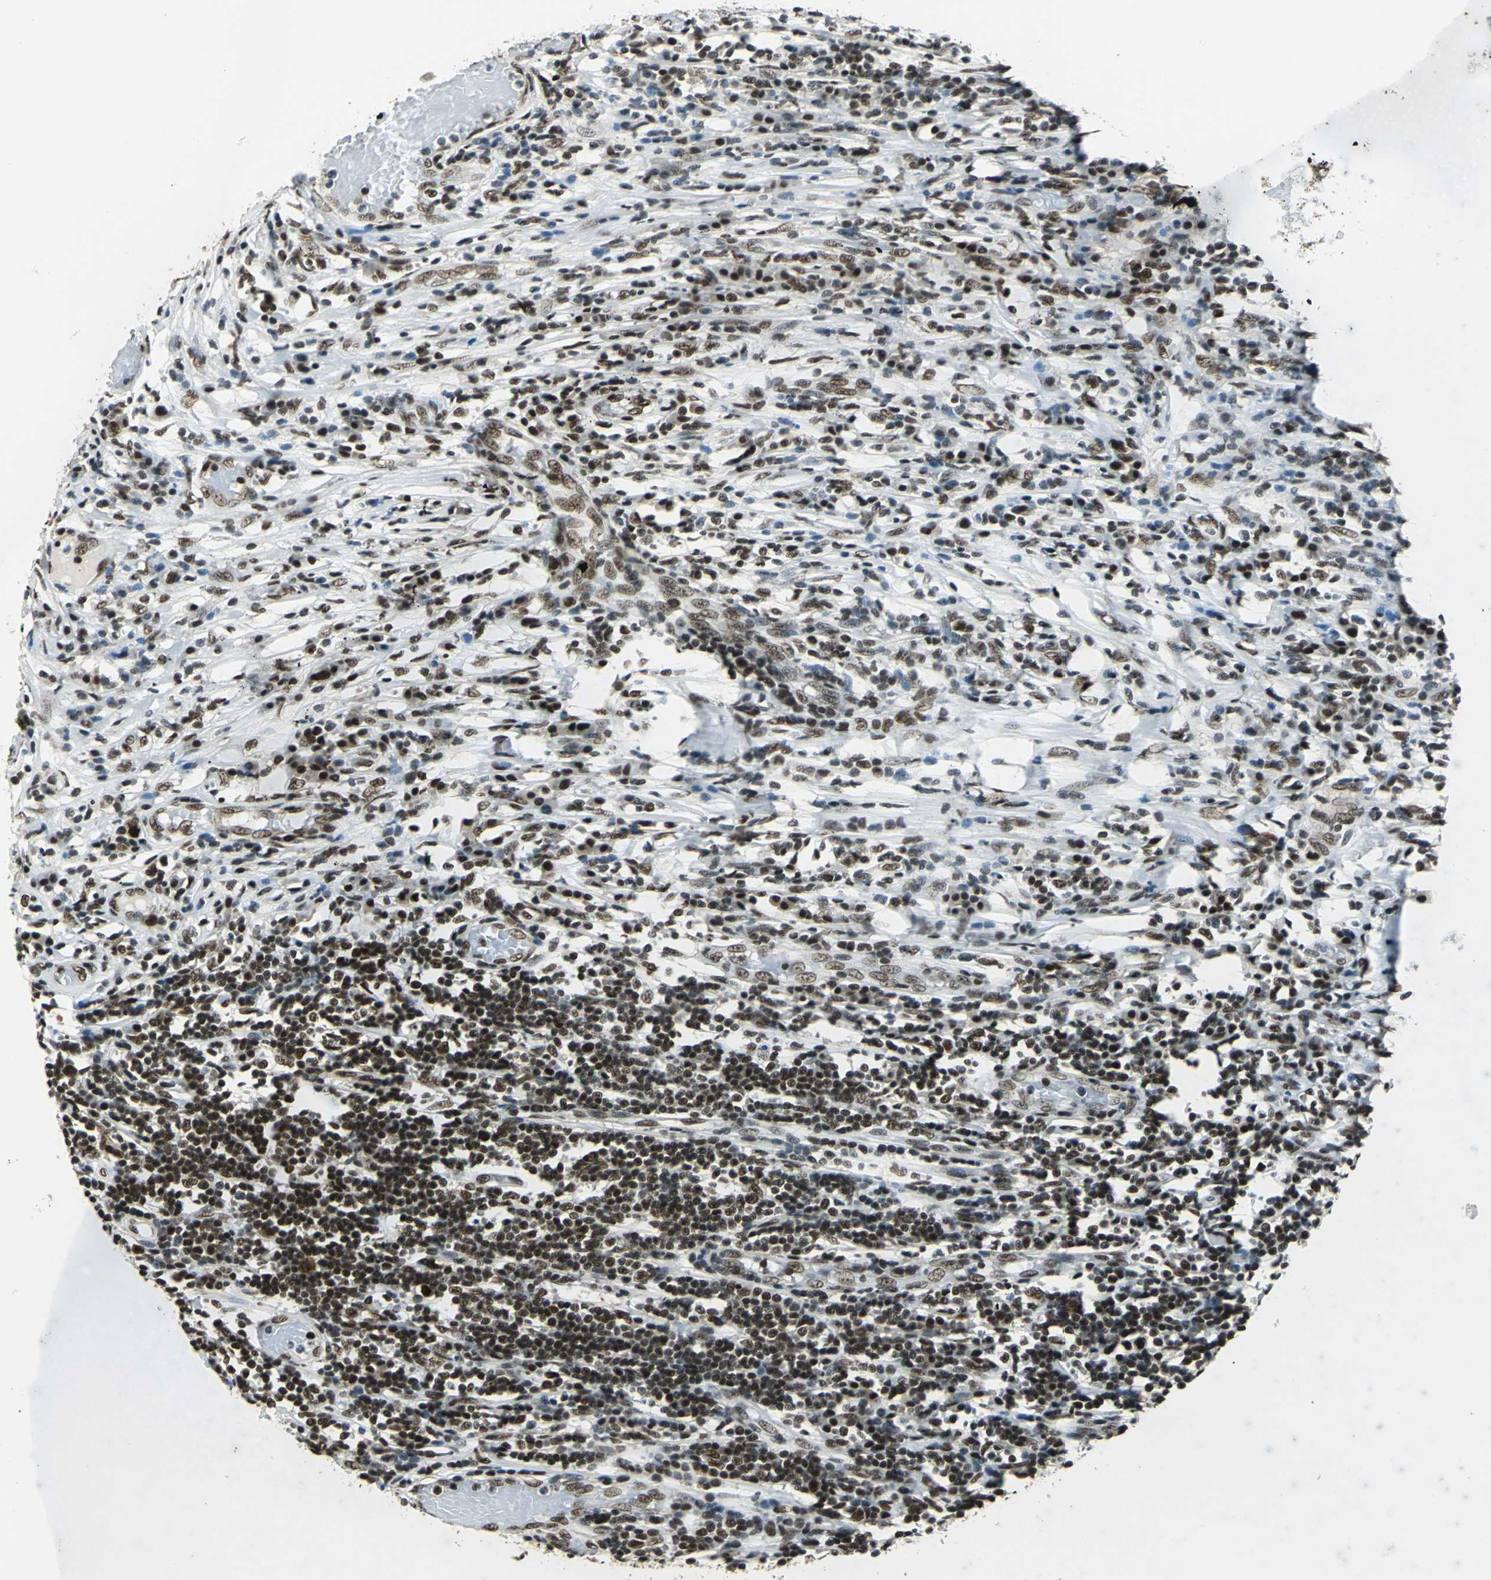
{"staining": {"intensity": "moderate", "quantity": ">75%", "location": "nuclear"}, "tissue": "melanoma", "cell_type": "Tumor cells", "image_type": "cancer", "snomed": [{"axis": "morphology", "description": "Malignant melanoma, Metastatic site"}, {"axis": "topography", "description": "Lymph node"}], "caption": "This photomicrograph exhibits immunohistochemistry staining of human melanoma, with medium moderate nuclear expression in approximately >75% of tumor cells.", "gene": "BCLAF1", "patient": {"sex": "male", "age": 61}}